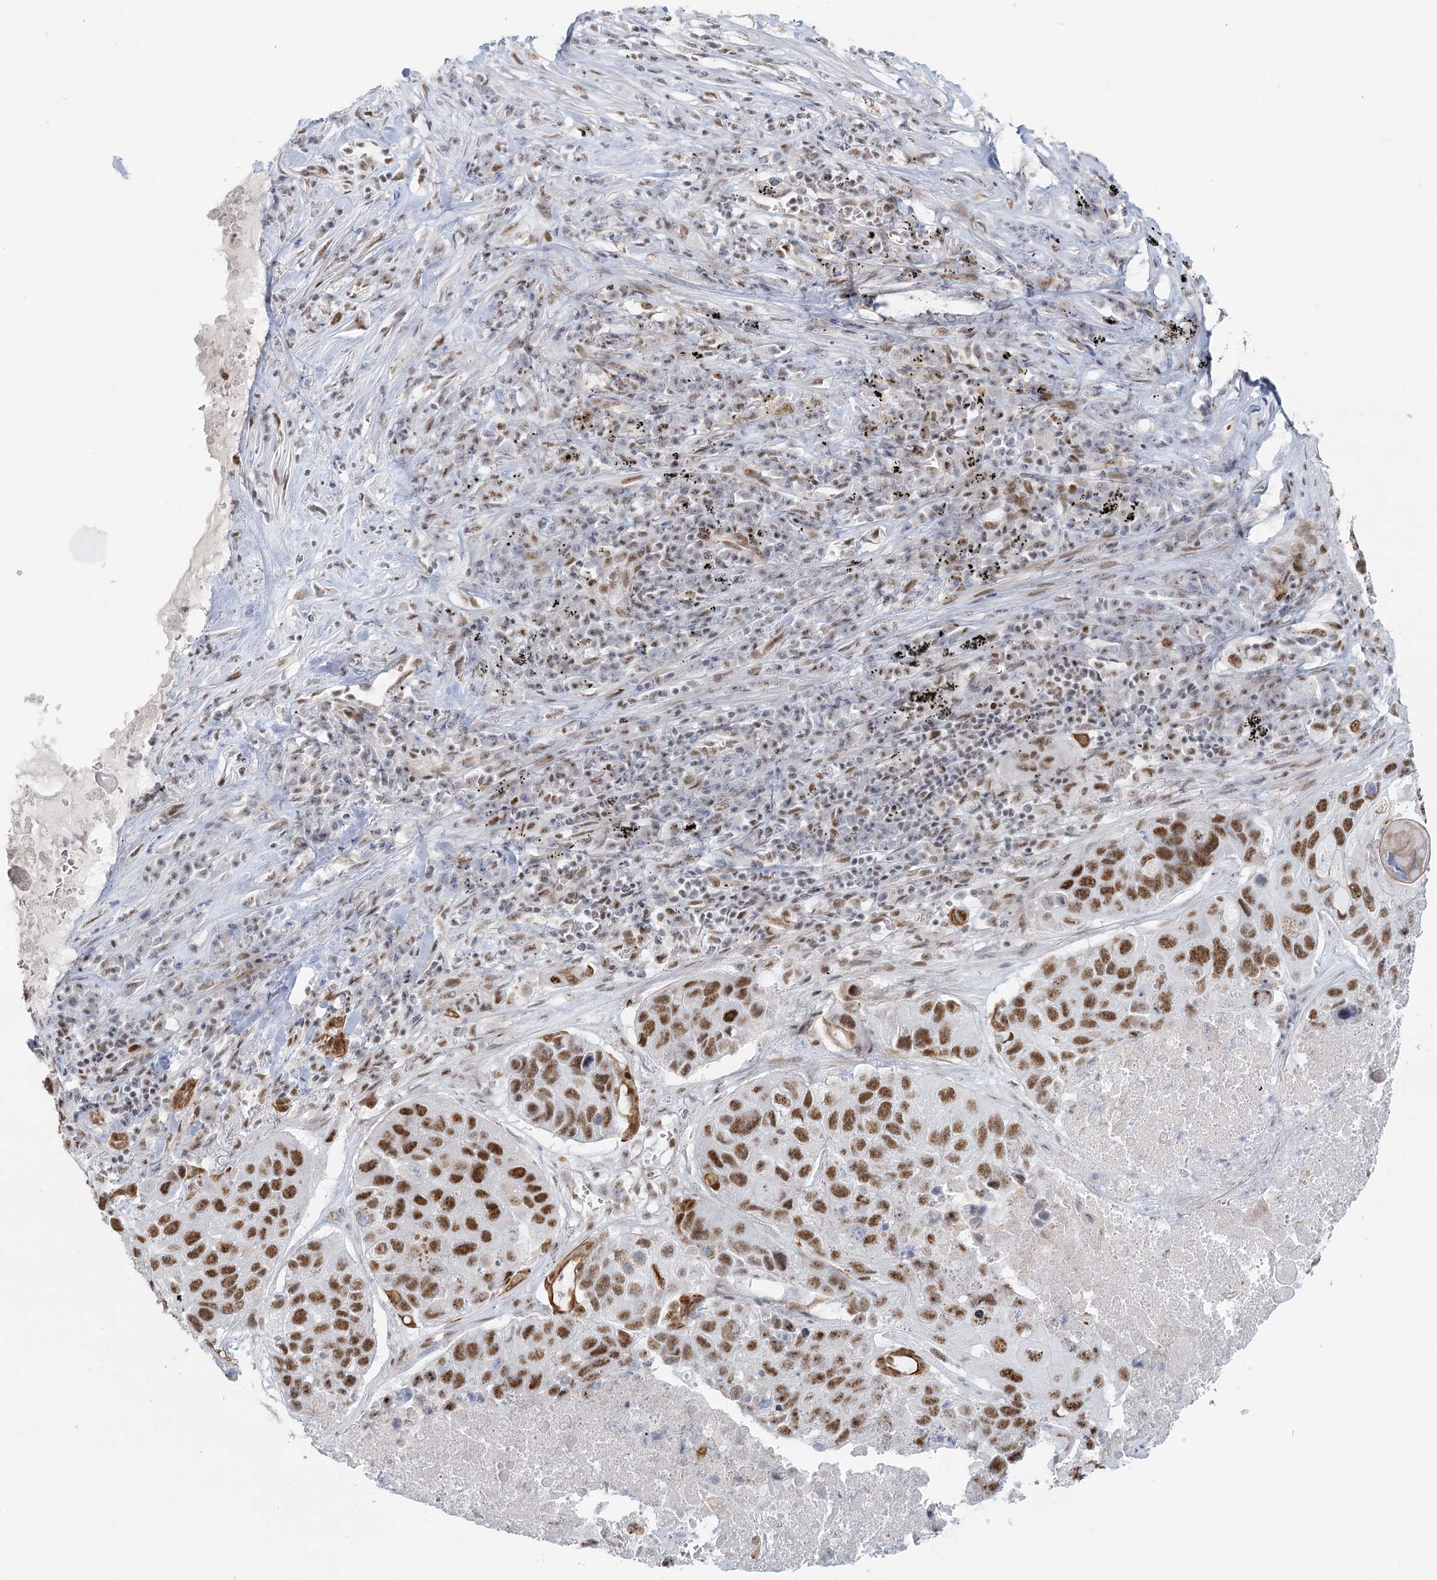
{"staining": {"intensity": "strong", "quantity": ">75%", "location": "nuclear"}, "tissue": "lung cancer", "cell_type": "Tumor cells", "image_type": "cancer", "snomed": [{"axis": "morphology", "description": "Squamous cell carcinoma, NOS"}, {"axis": "topography", "description": "Lung"}], "caption": "Immunohistochemistry staining of lung cancer, which demonstrates high levels of strong nuclear staining in approximately >75% of tumor cells indicating strong nuclear protein expression. The staining was performed using DAB (brown) for protein detection and nuclei were counterstained in hematoxylin (blue).", "gene": "U2SURP", "patient": {"sex": "male", "age": 61}}